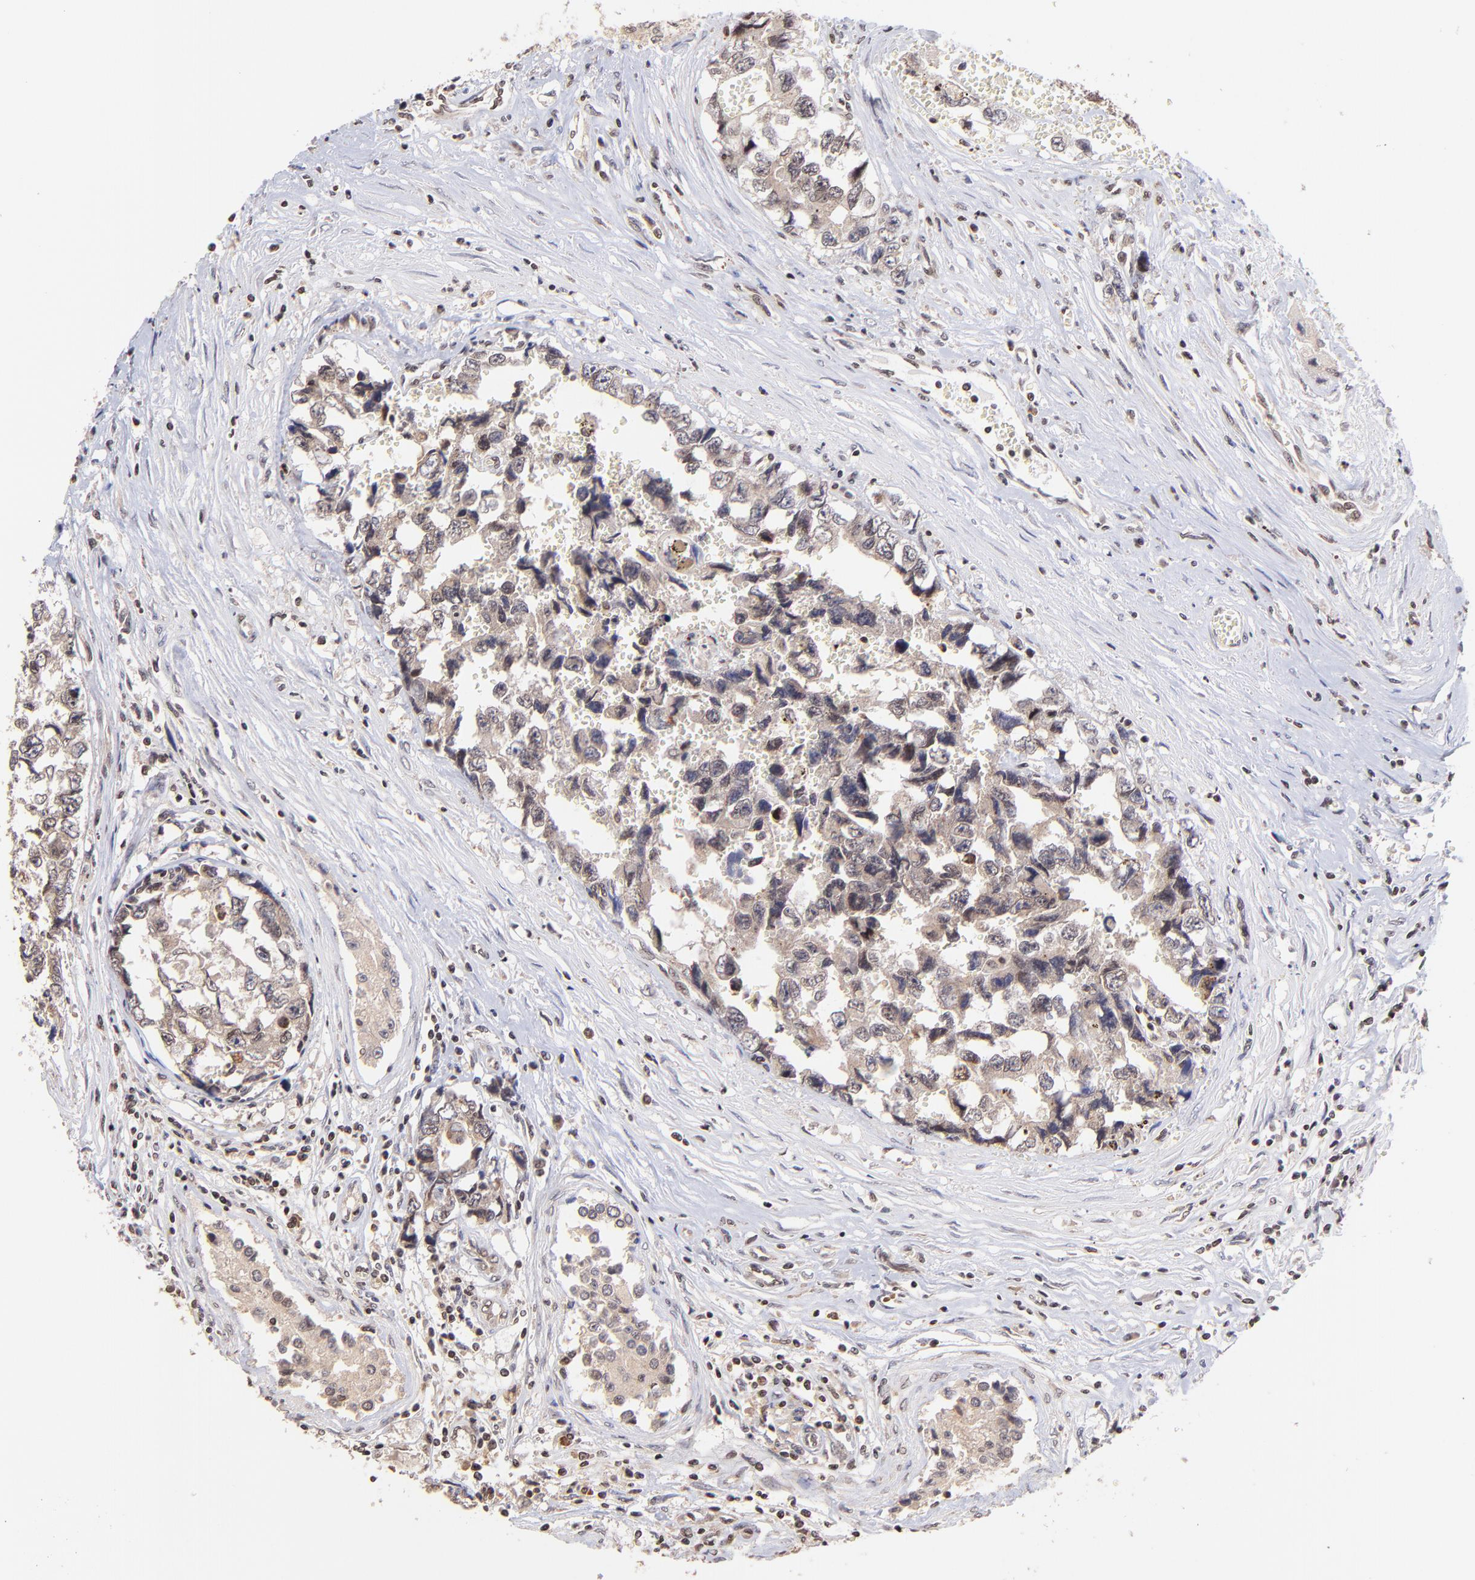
{"staining": {"intensity": "weak", "quantity": ">75%", "location": "cytoplasmic/membranous"}, "tissue": "testis cancer", "cell_type": "Tumor cells", "image_type": "cancer", "snomed": [{"axis": "morphology", "description": "Carcinoma, Embryonal, NOS"}, {"axis": "topography", "description": "Testis"}], "caption": "High-power microscopy captured an immunohistochemistry (IHC) micrograph of testis cancer (embryonal carcinoma), revealing weak cytoplasmic/membranous positivity in about >75% of tumor cells.", "gene": "WDR25", "patient": {"sex": "male", "age": 31}}